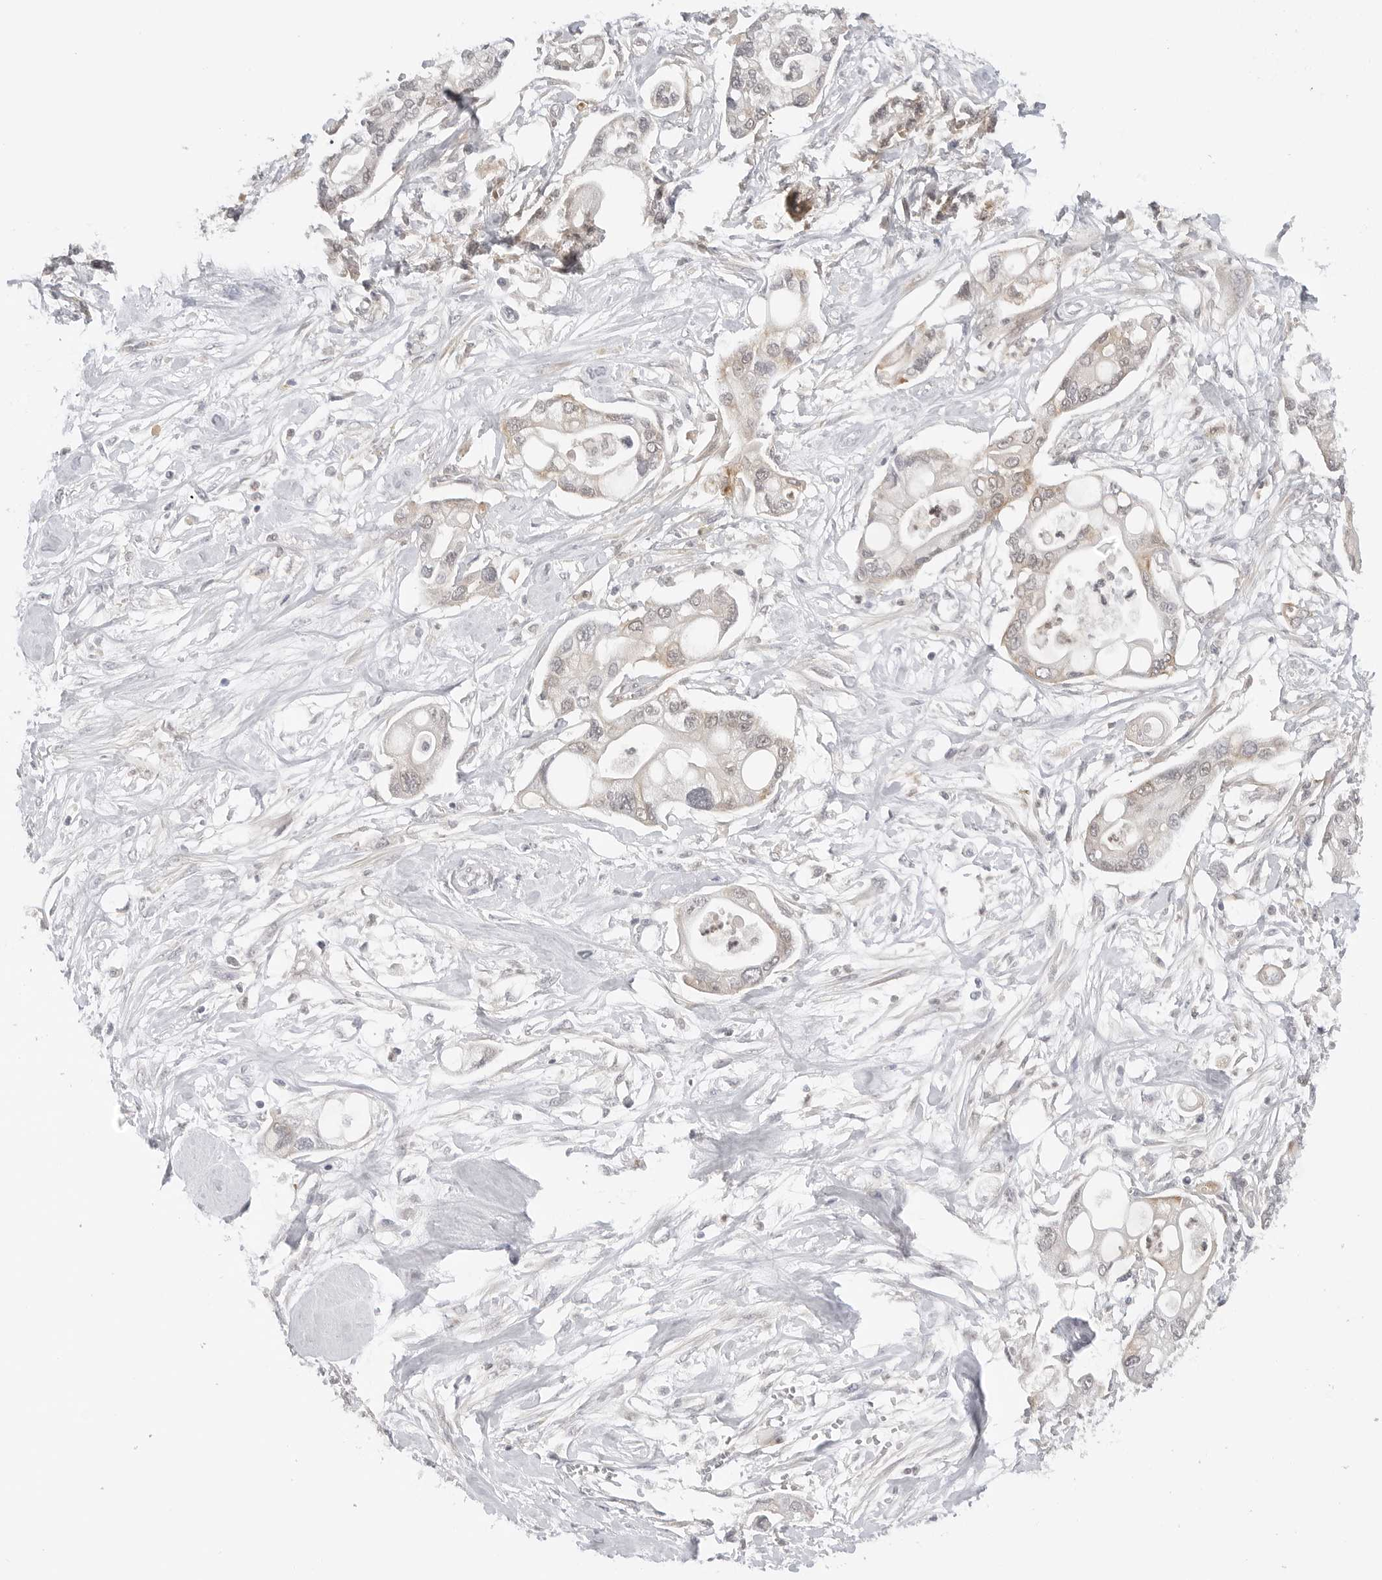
{"staining": {"intensity": "weak", "quantity": "25%-75%", "location": "cytoplasmic/membranous"}, "tissue": "pancreatic cancer", "cell_type": "Tumor cells", "image_type": "cancer", "snomed": [{"axis": "morphology", "description": "Adenocarcinoma, NOS"}, {"axis": "topography", "description": "Pancreas"}], "caption": "IHC photomicrograph of adenocarcinoma (pancreatic) stained for a protein (brown), which reveals low levels of weak cytoplasmic/membranous positivity in about 25%-75% of tumor cells.", "gene": "MAP2K5", "patient": {"sex": "male", "age": 68}}